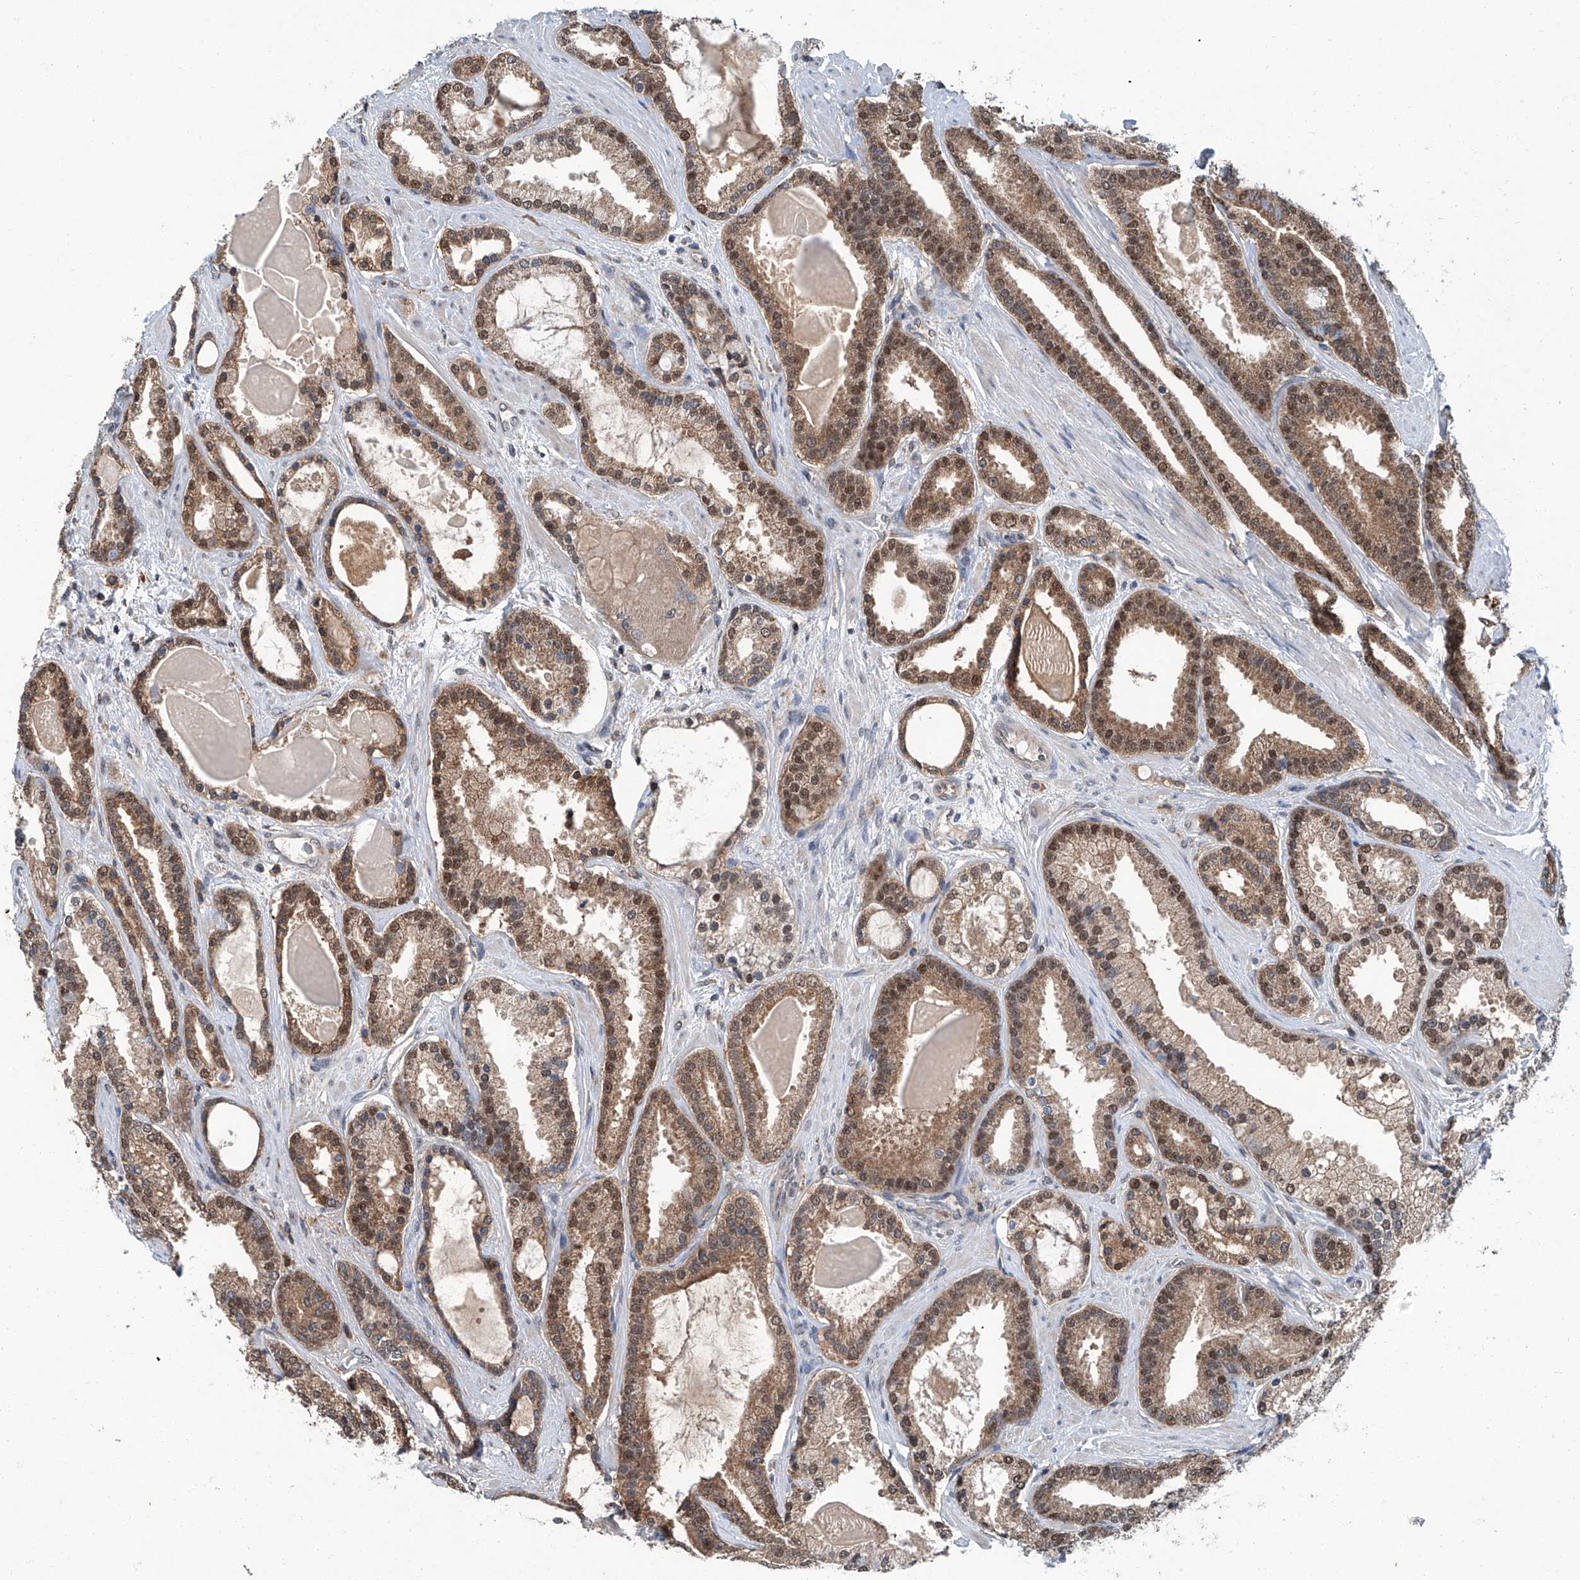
{"staining": {"intensity": "moderate", "quantity": ">75%", "location": "cytoplasmic/membranous,nuclear"}, "tissue": "prostate cancer", "cell_type": "Tumor cells", "image_type": "cancer", "snomed": [{"axis": "morphology", "description": "Adenocarcinoma, High grade"}, {"axis": "topography", "description": "Prostate"}], "caption": "Moderate cytoplasmic/membranous and nuclear positivity for a protein is appreciated in approximately >75% of tumor cells of prostate adenocarcinoma (high-grade) using immunohistochemistry (IHC).", "gene": "CLK1", "patient": {"sex": "male", "age": 60}}